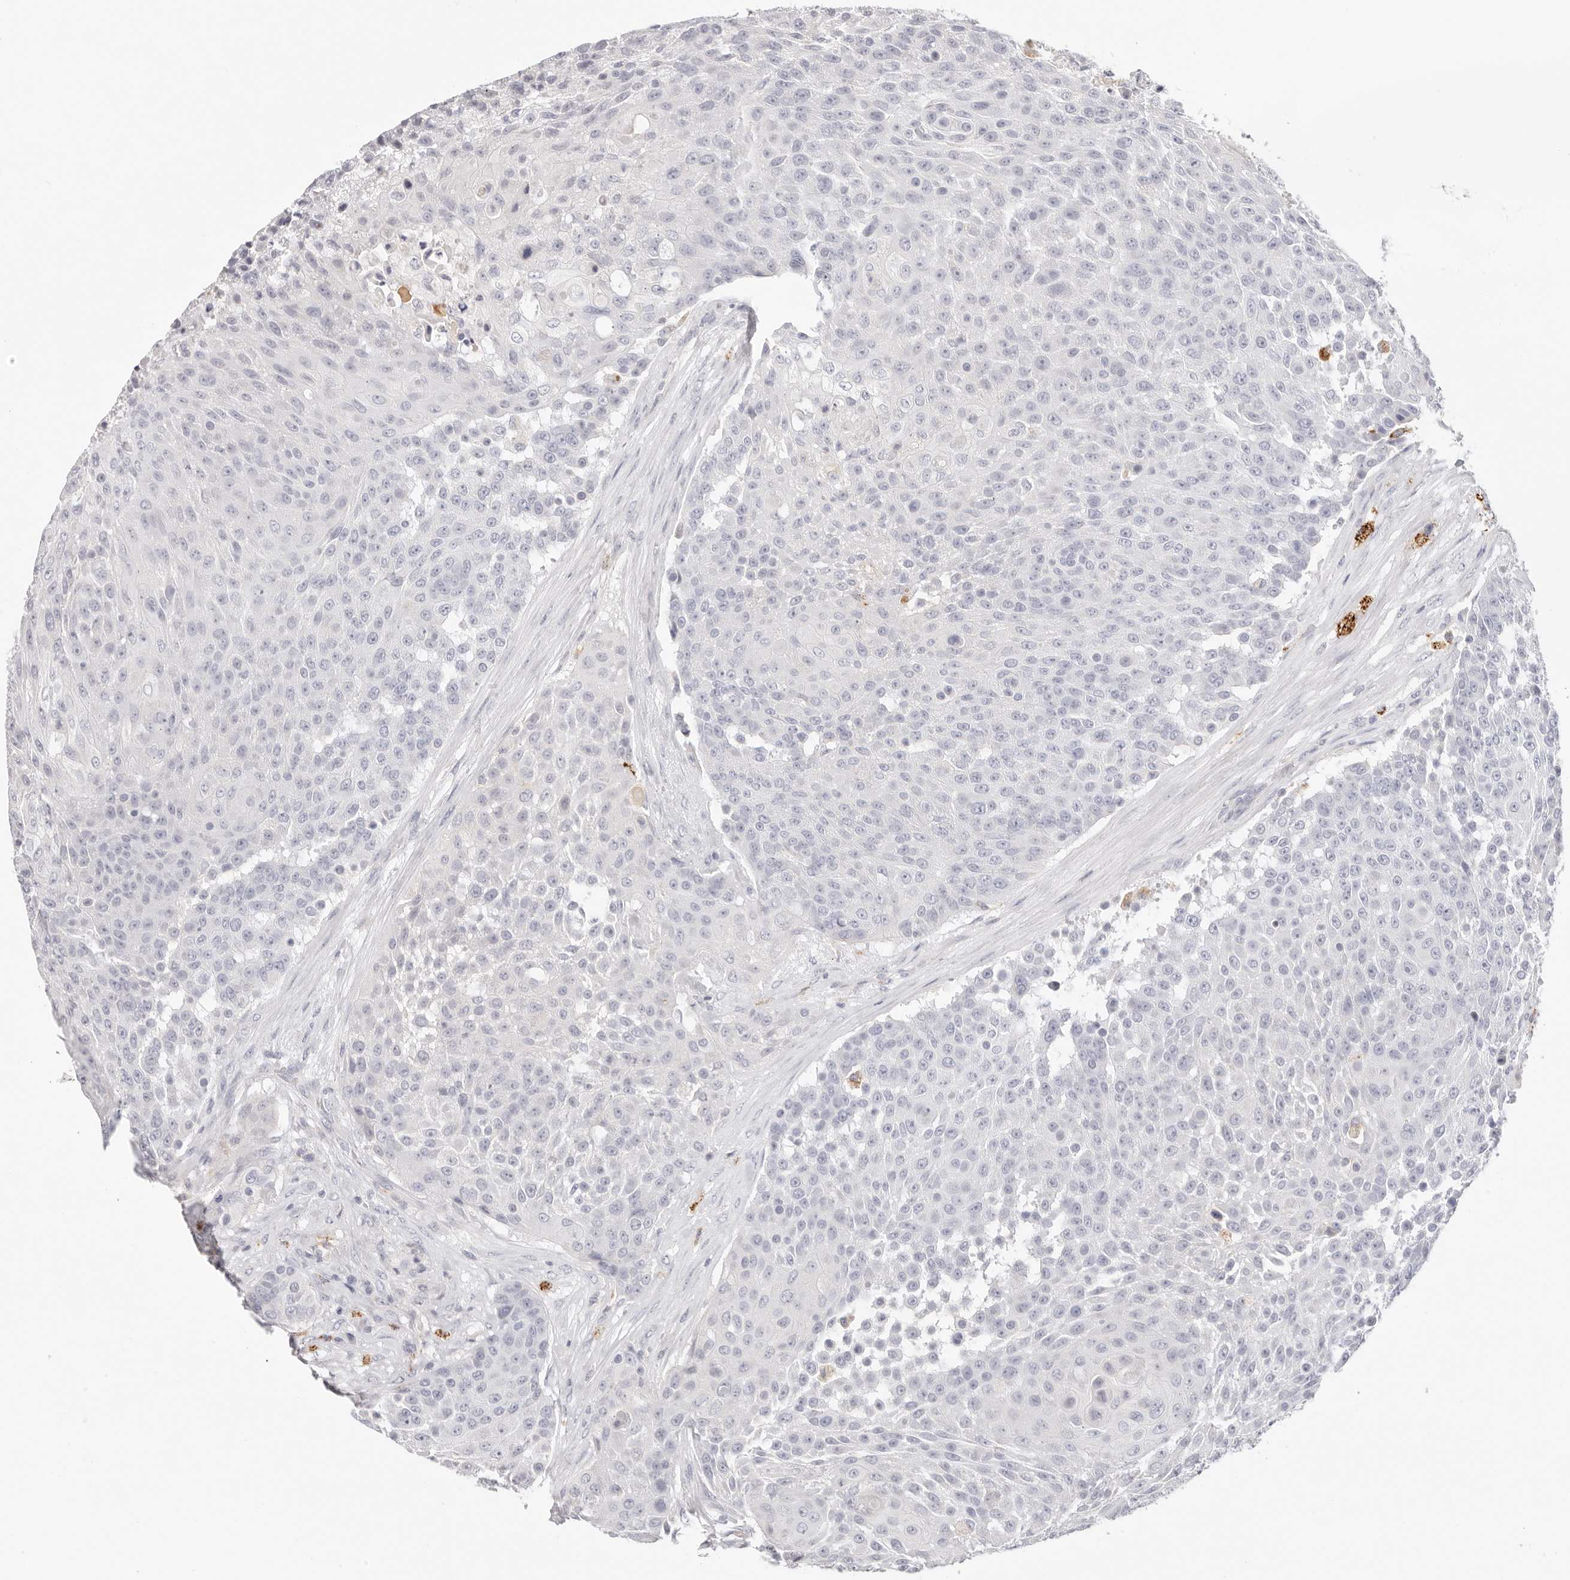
{"staining": {"intensity": "moderate", "quantity": "<25%", "location": "cytoplasmic/membranous"}, "tissue": "urothelial cancer", "cell_type": "Tumor cells", "image_type": "cancer", "snomed": [{"axis": "morphology", "description": "Urothelial carcinoma, High grade"}, {"axis": "topography", "description": "Urinary bladder"}], "caption": "Immunohistochemical staining of urothelial cancer exhibits low levels of moderate cytoplasmic/membranous positivity in about <25% of tumor cells. (DAB = brown stain, brightfield microscopy at high magnification).", "gene": "STKLD1", "patient": {"sex": "female", "age": 63}}